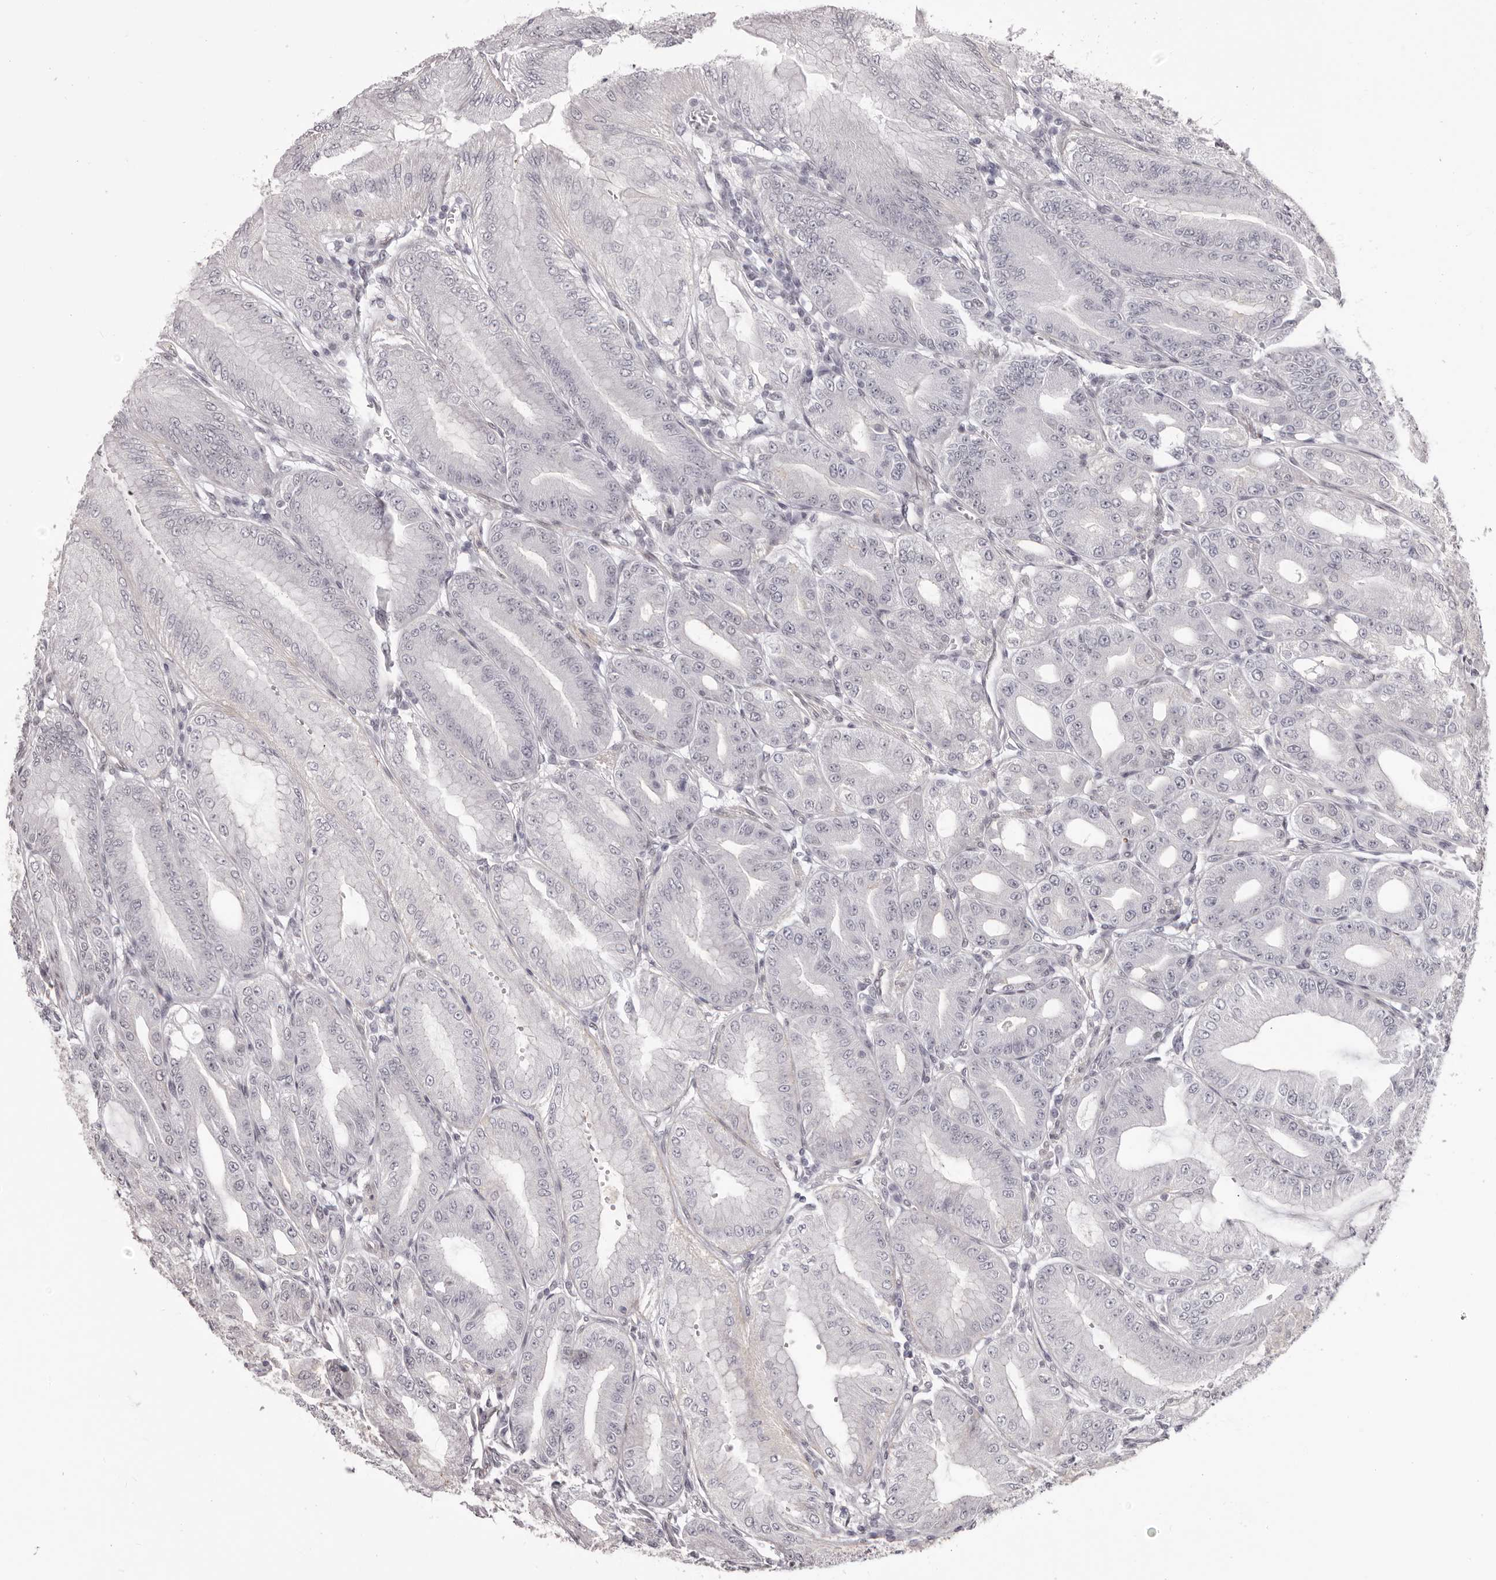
{"staining": {"intensity": "negative", "quantity": "none", "location": "none"}, "tissue": "stomach", "cell_type": "Glandular cells", "image_type": "normal", "snomed": [{"axis": "morphology", "description": "Normal tissue, NOS"}, {"axis": "topography", "description": "Stomach, lower"}], "caption": "The image reveals no significant positivity in glandular cells of stomach.", "gene": "RNF2", "patient": {"sex": "male", "age": 71}}